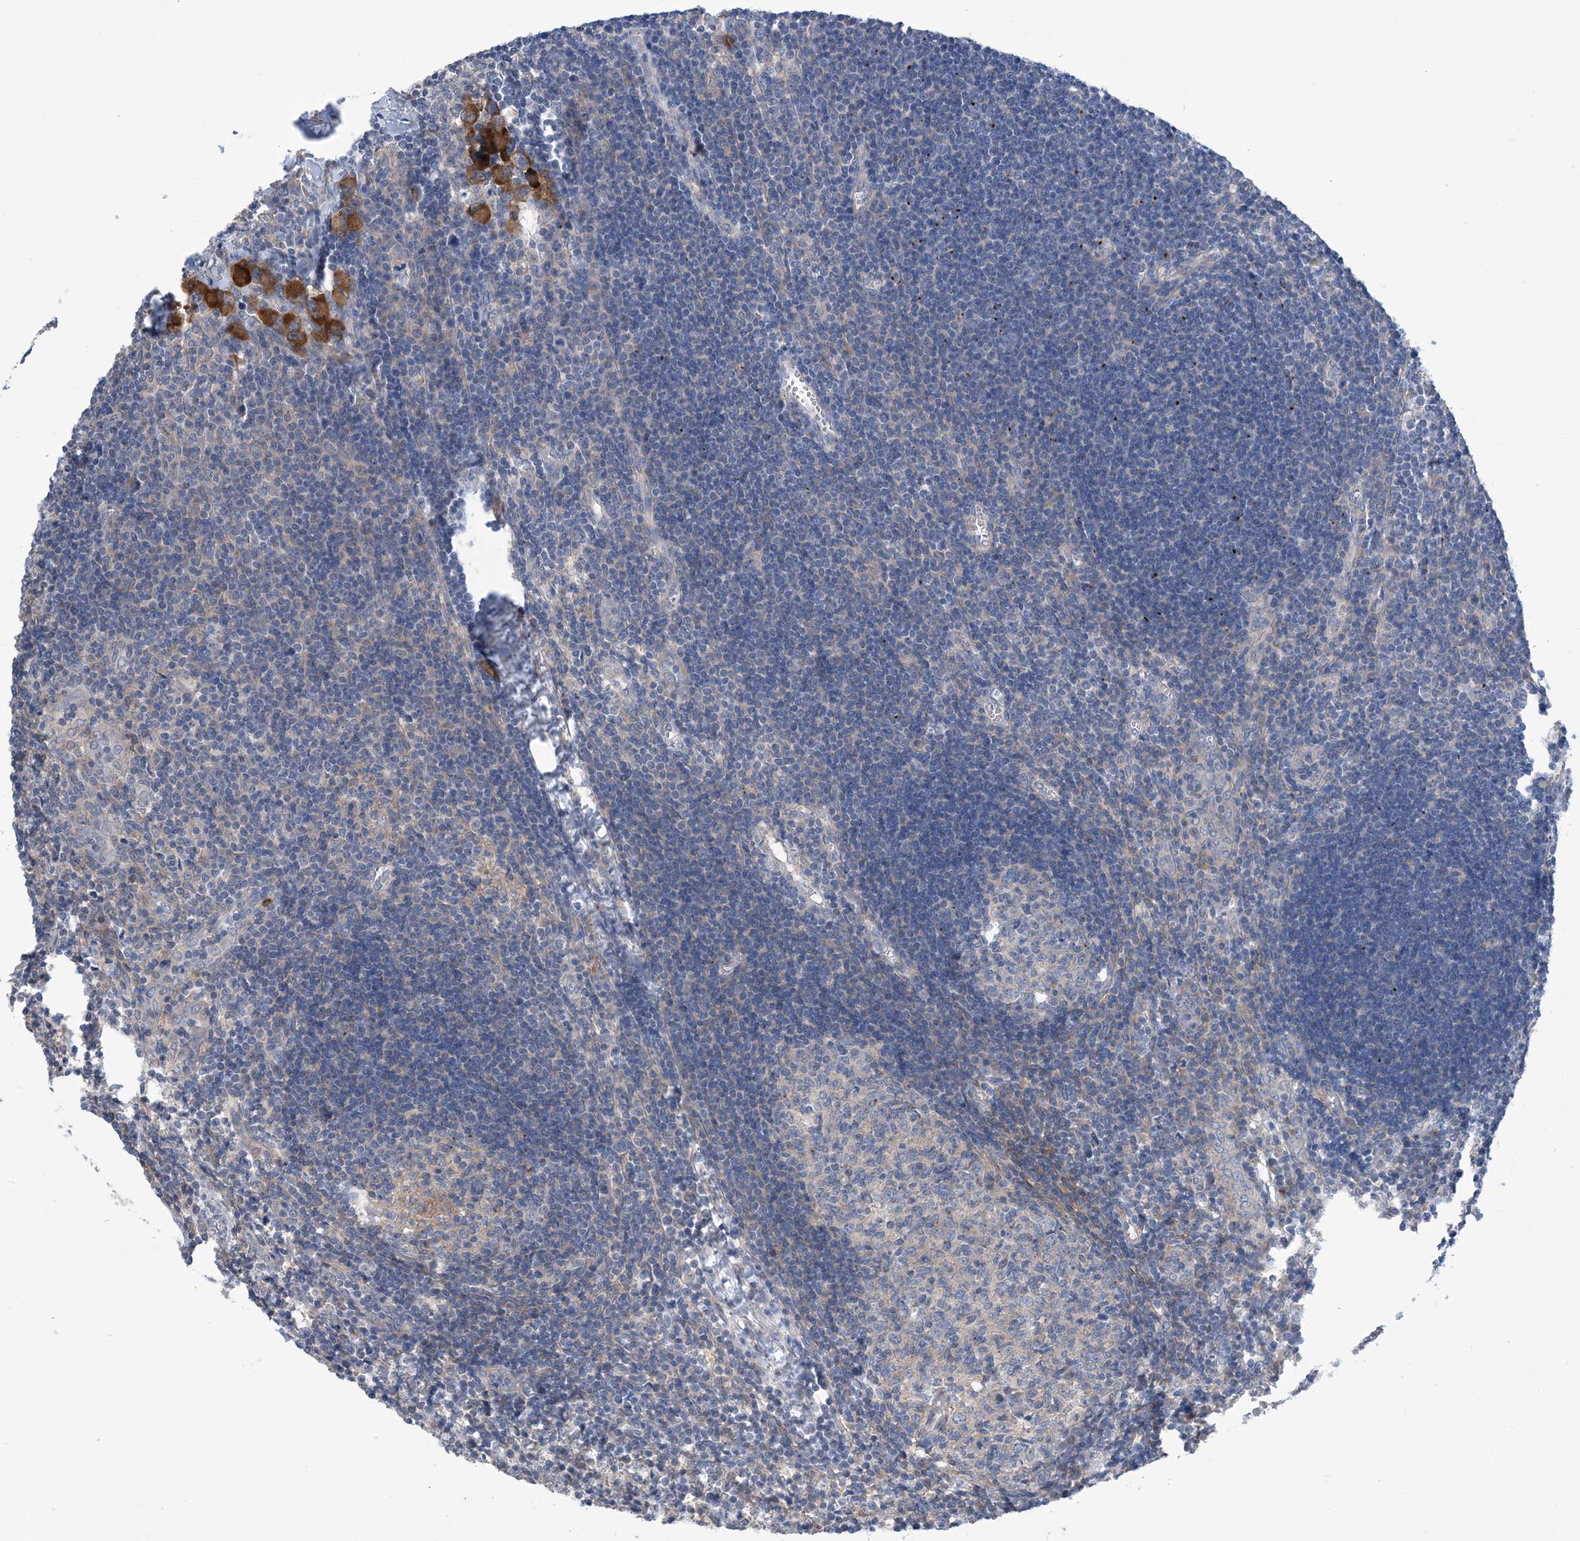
{"staining": {"intensity": "weak", "quantity": "<25%", "location": "cytoplasmic/membranous"}, "tissue": "lymph node", "cell_type": "Germinal center cells", "image_type": "normal", "snomed": [{"axis": "morphology", "description": "Normal tissue, NOS"}, {"axis": "morphology", "description": "Malignant melanoma, Metastatic site"}, {"axis": "topography", "description": "Lymph node"}], "caption": "Protein analysis of unremarkable lymph node shows no significant staining in germinal center cells. (Brightfield microscopy of DAB immunohistochemistry at high magnification).", "gene": "EHBP1", "patient": {"sex": "male", "age": 41}}